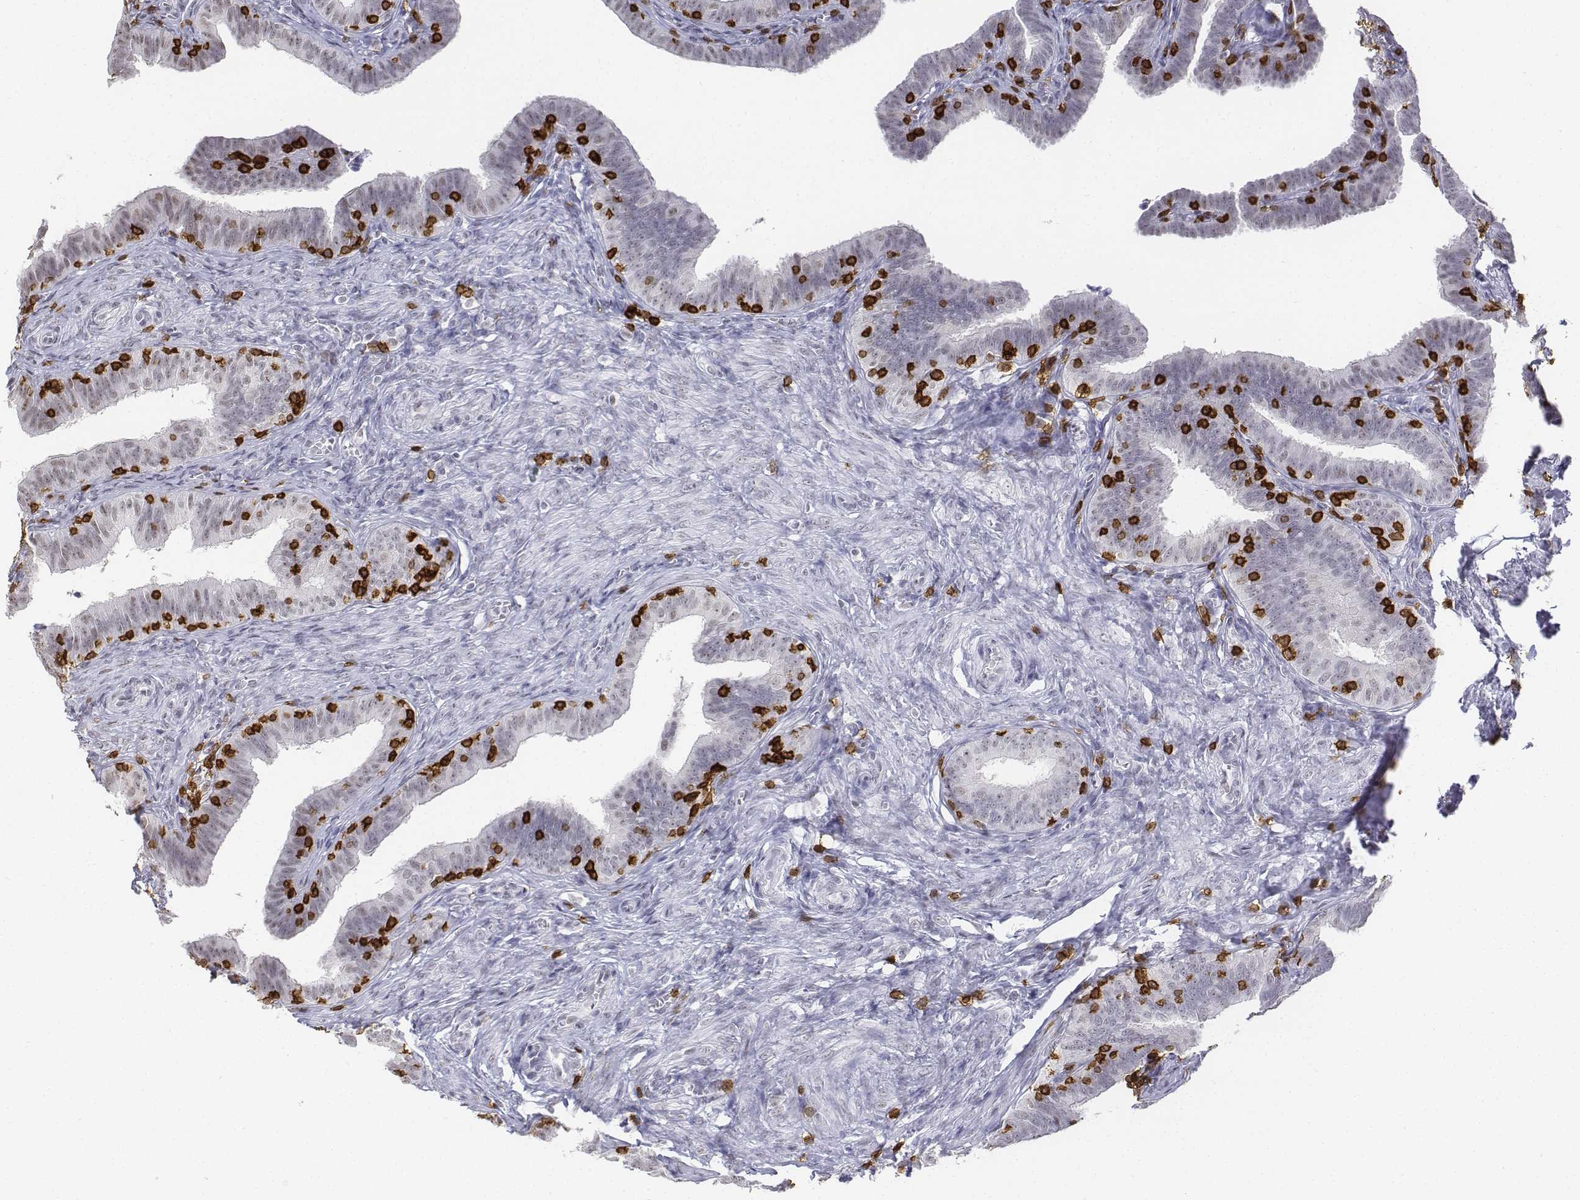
{"staining": {"intensity": "negative", "quantity": "none", "location": "none"}, "tissue": "fallopian tube", "cell_type": "Glandular cells", "image_type": "normal", "snomed": [{"axis": "morphology", "description": "Normal tissue, NOS"}, {"axis": "topography", "description": "Fallopian tube"}], "caption": "Immunohistochemistry (IHC) histopathology image of normal human fallopian tube stained for a protein (brown), which exhibits no staining in glandular cells. (DAB (3,3'-diaminobenzidine) immunohistochemistry visualized using brightfield microscopy, high magnification).", "gene": "CD3E", "patient": {"sex": "female", "age": 25}}